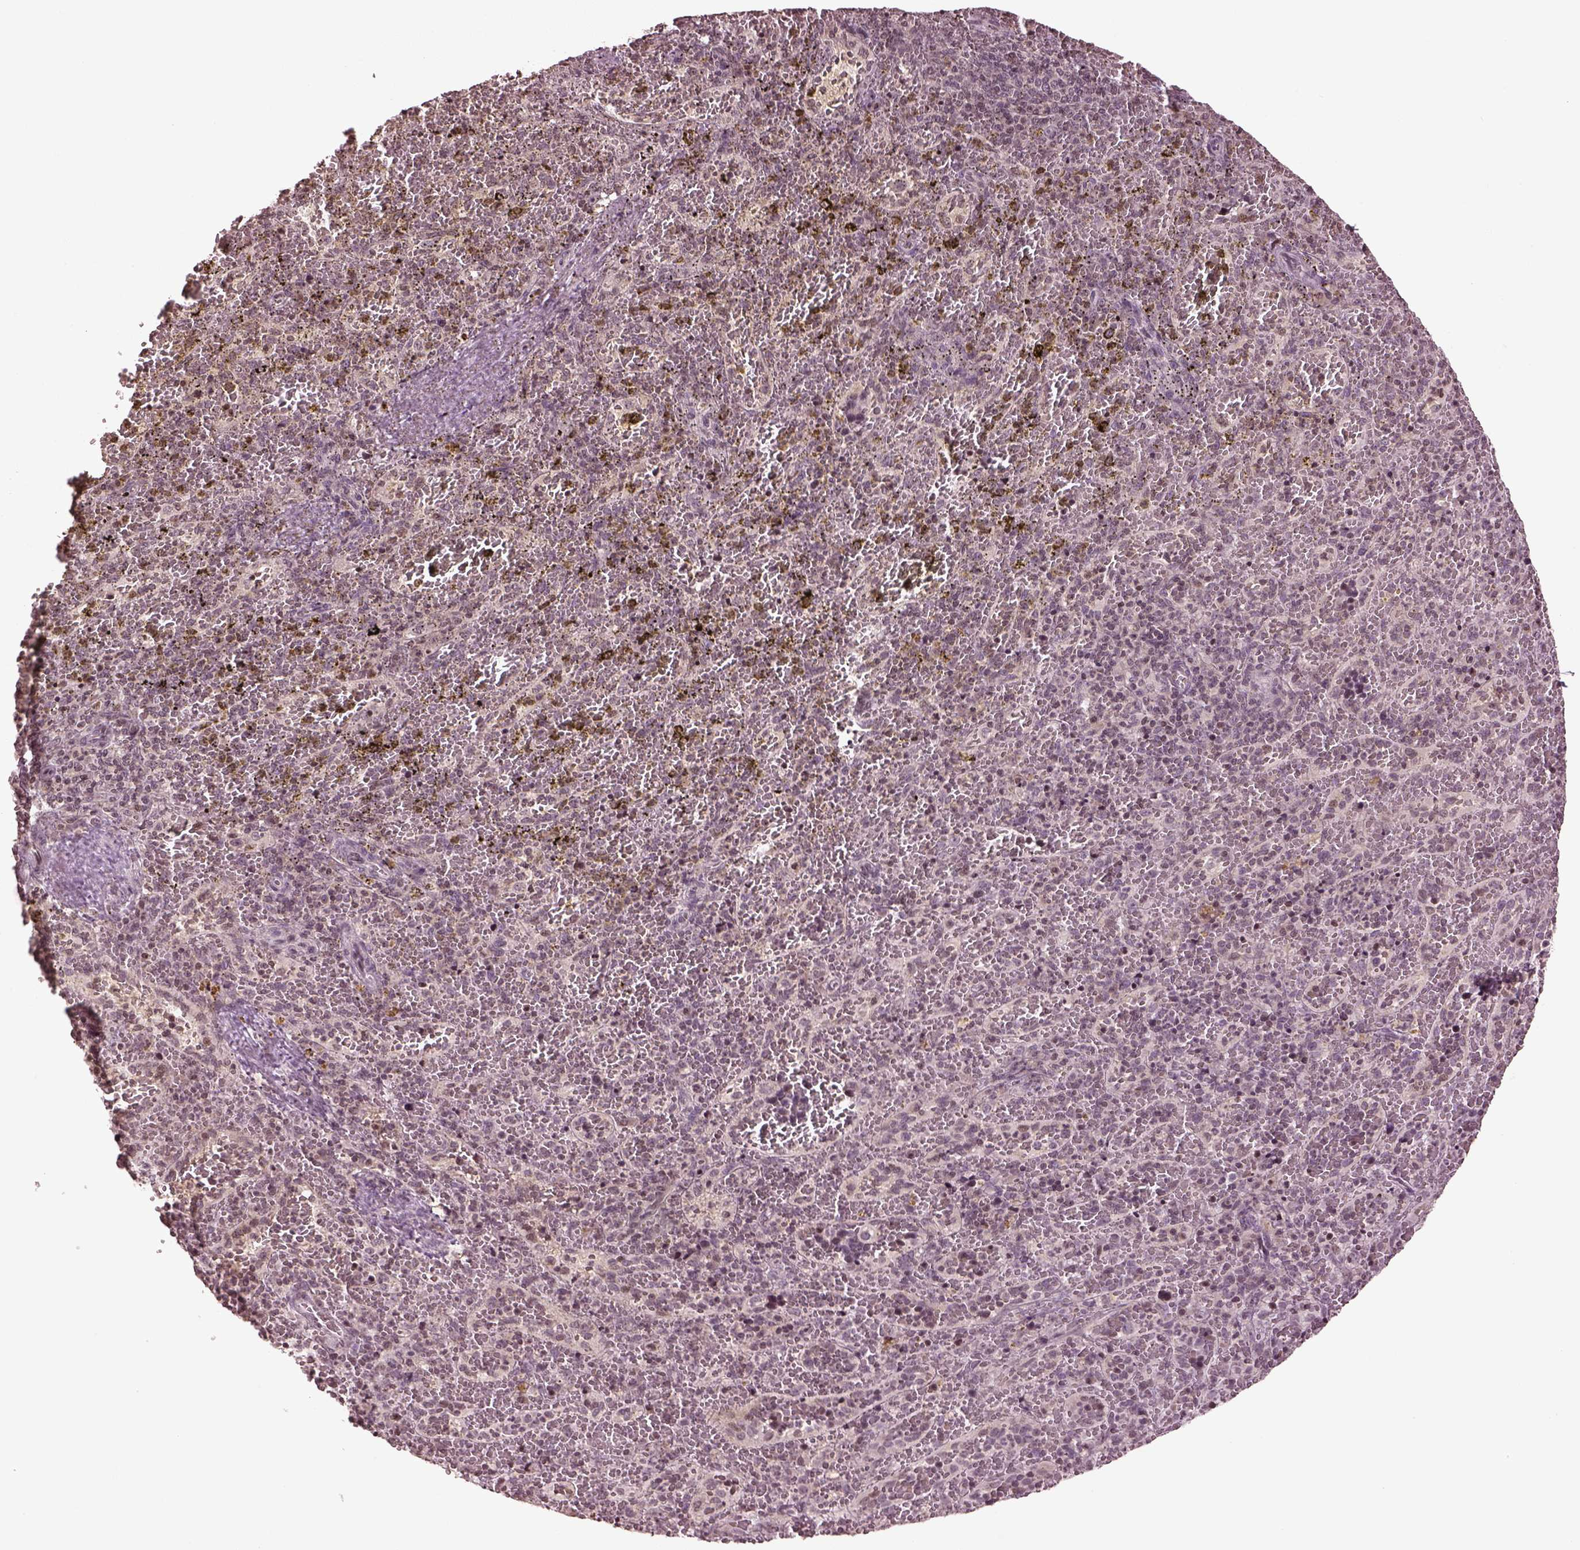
{"staining": {"intensity": "weak", "quantity": "<25%", "location": "nuclear"}, "tissue": "spleen", "cell_type": "Cells in red pulp", "image_type": "normal", "snomed": [{"axis": "morphology", "description": "Normal tissue, NOS"}, {"axis": "topography", "description": "Spleen"}], "caption": "This is a photomicrograph of immunohistochemistry staining of benign spleen, which shows no expression in cells in red pulp. The staining was performed using DAB (3,3'-diaminobenzidine) to visualize the protein expression in brown, while the nuclei were stained in blue with hematoxylin (Magnification: 20x).", "gene": "GRM4", "patient": {"sex": "female", "age": 50}}